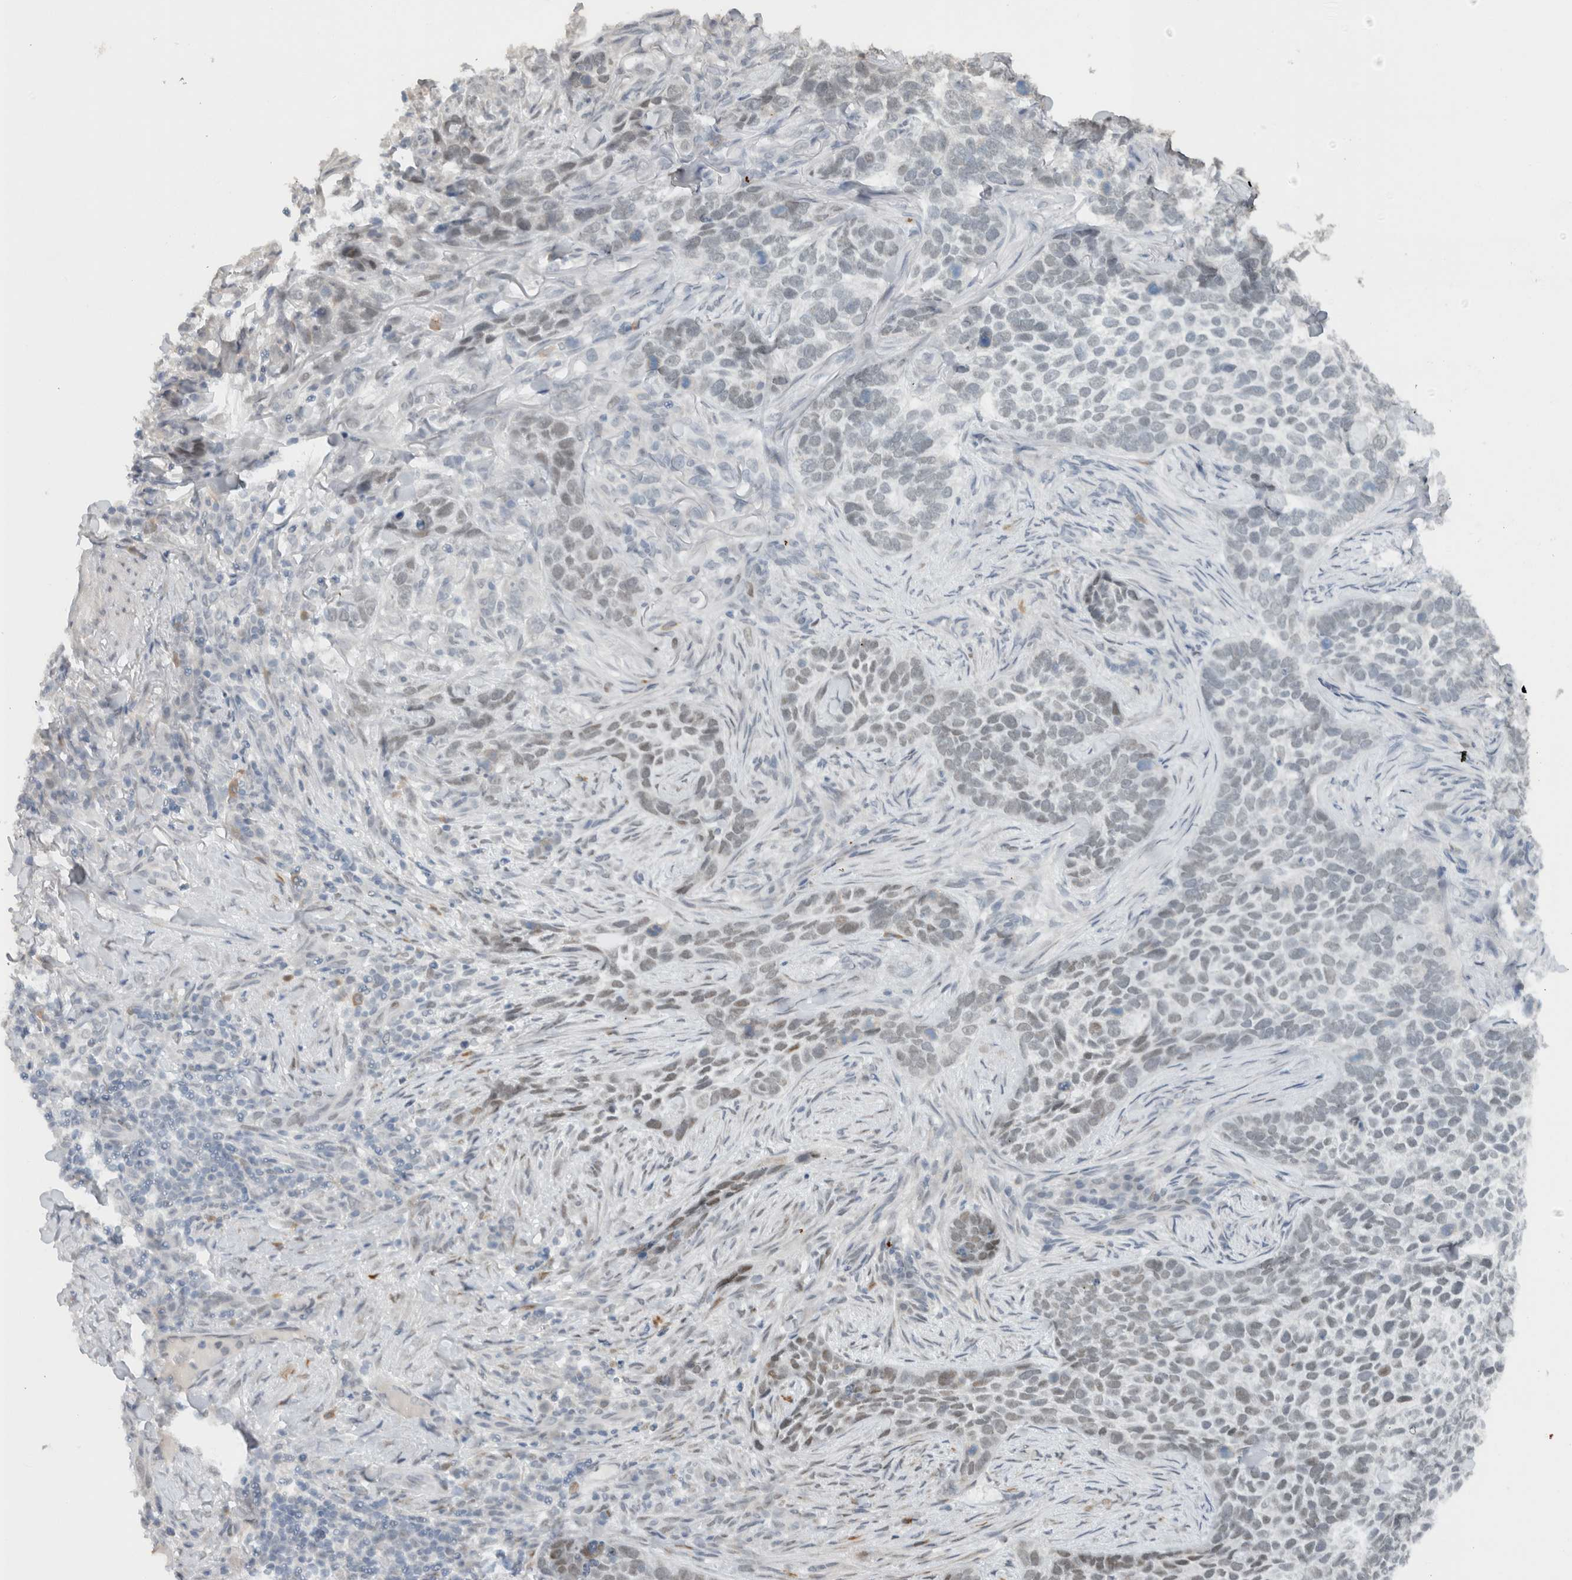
{"staining": {"intensity": "weak", "quantity": "25%-75%", "location": "nuclear"}, "tissue": "skin cancer", "cell_type": "Tumor cells", "image_type": "cancer", "snomed": [{"axis": "morphology", "description": "Basal cell carcinoma"}, {"axis": "topography", "description": "Skin"}], "caption": "A low amount of weak nuclear positivity is identified in about 25%-75% of tumor cells in skin cancer tissue. The staining was performed using DAB (3,3'-diaminobenzidine), with brown indicating positive protein expression. Nuclei are stained blue with hematoxylin.", "gene": "HNRNPR", "patient": {"sex": "female", "age": 64}}